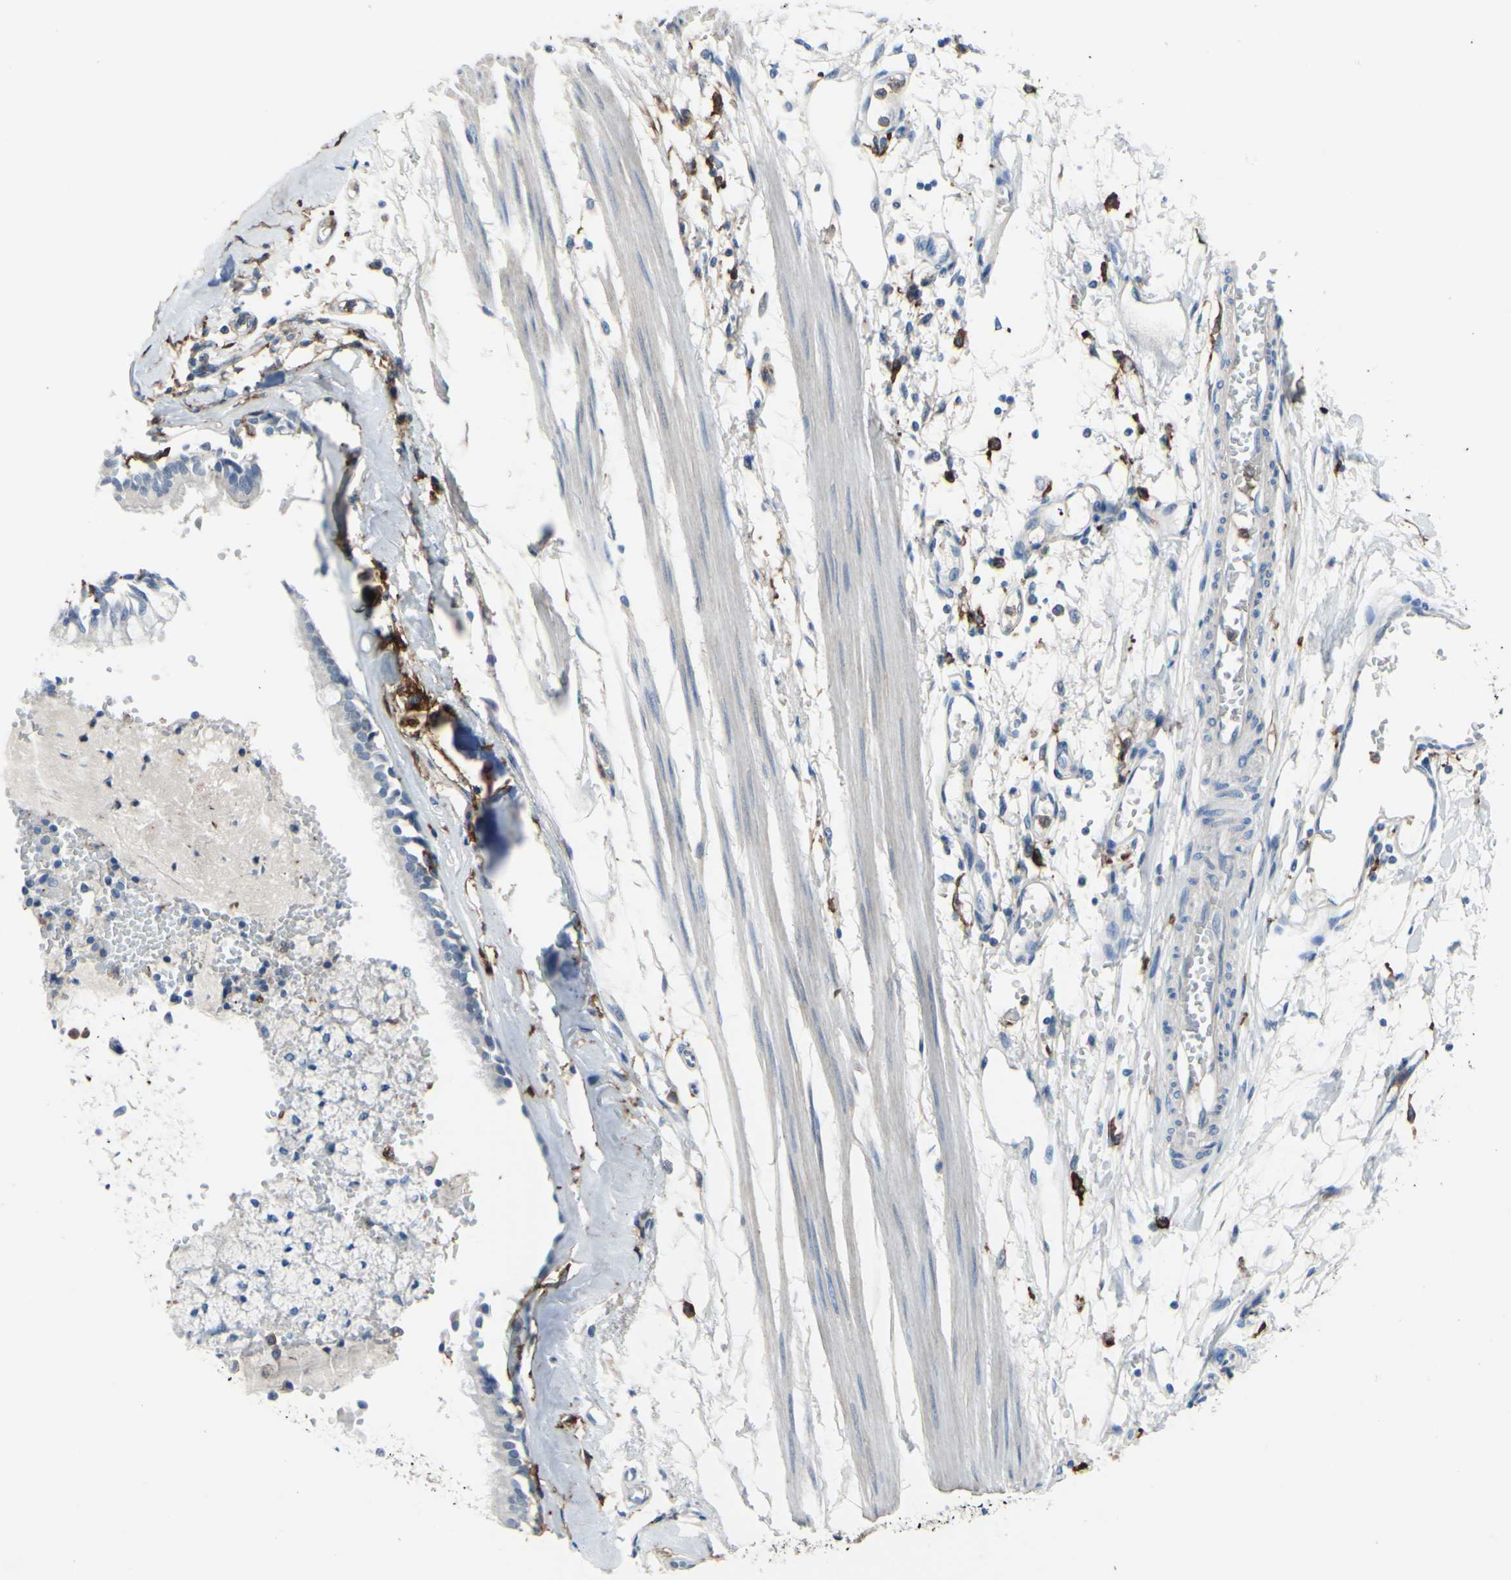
{"staining": {"intensity": "negative", "quantity": "none", "location": "none"}, "tissue": "bronchus", "cell_type": "Respiratory epithelial cells", "image_type": "normal", "snomed": [{"axis": "morphology", "description": "Normal tissue, NOS"}, {"axis": "topography", "description": "Bronchus"}, {"axis": "topography", "description": "Lung"}], "caption": "This histopathology image is of benign bronchus stained with immunohistochemistry to label a protein in brown with the nuclei are counter-stained blue. There is no positivity in respiratory epithelial cells. The staining was performed using DAB to visualize the protein expression in brown, while the nuclei were stained in blue with hematoxylin (Magnification: 20x).", "gene": "FCGR2A", "patient": {"sex": "female", "age": 56}}